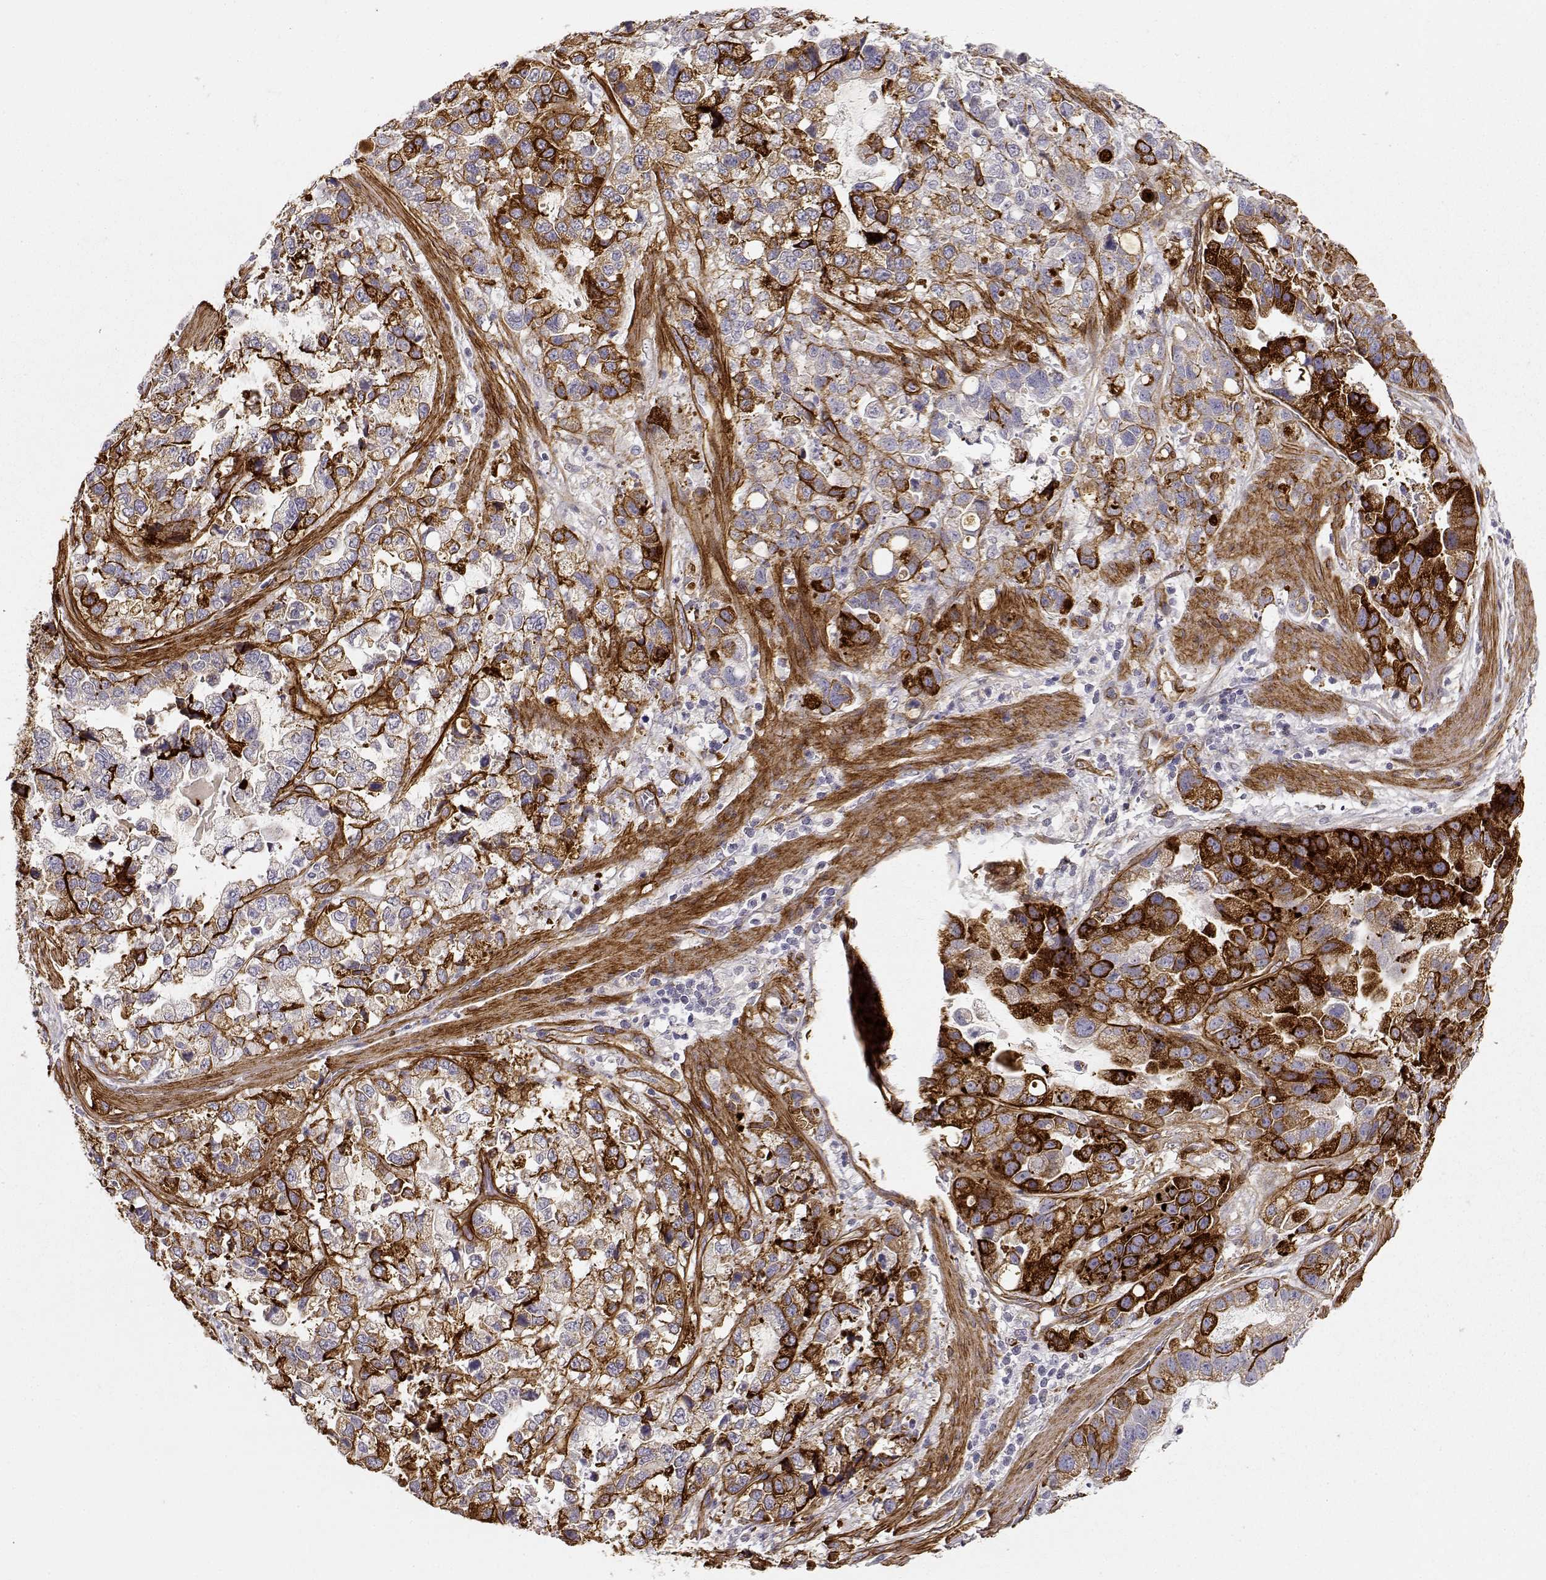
{"staining": {"intensity": "negative", "quantity": "none", "location": "none"}, "tissue": "stomach cancer", "cell_type": "Tumor cells", "image_type": "cancer", "snomed": [{"axis": "morphology", "description": "Adenocarcinoma, NOS"}, {"axis": "topography", "description": "Stomach"}], "caption": "Immunohistochemistry micrograph of neoplastic tissue: adenocarcinoma (stomach) stained with DAB demonstrates no significant protein staining in tumor cells.", "gene": "LAMC1", "patient": {"sex": "male", "age": 59}}